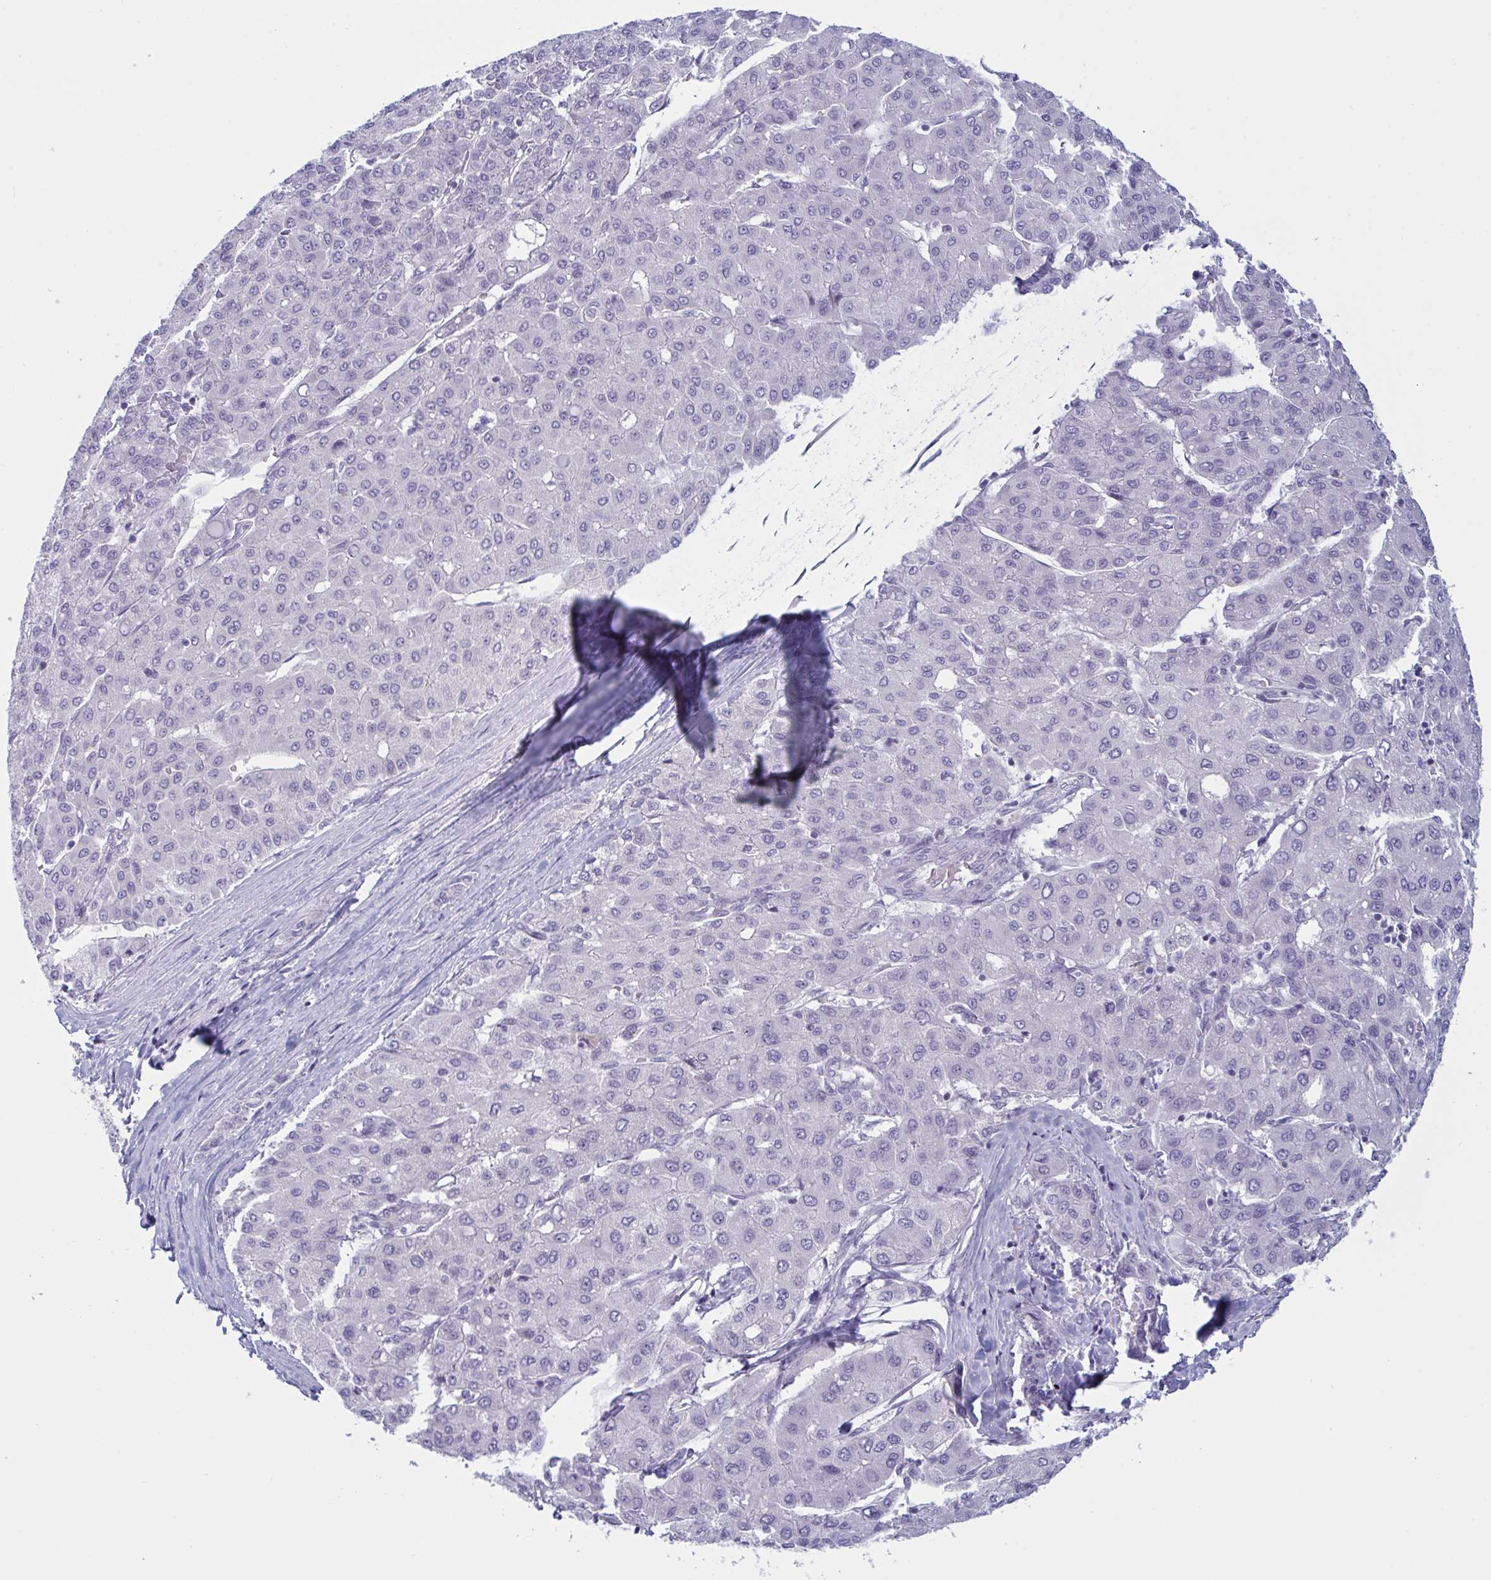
{"staining": {"intensity": "negative", "quantity": "none", "location": "none"}, "tissue": "liver cancer", "cell_type": "Tumor cells", "image_type": "cancer", "snomed": [{"axis": "morphology", "description": "Carcinoma, Hepatocellular, NOS"}, {"axis": "topography", "description": "Liver"}], "caption": "Immunohistochemical staining of liver cancer displays no significant positivity in tumor cells.", "gene": "NAA30", "patient": {"sex": "male", "age": 65}}